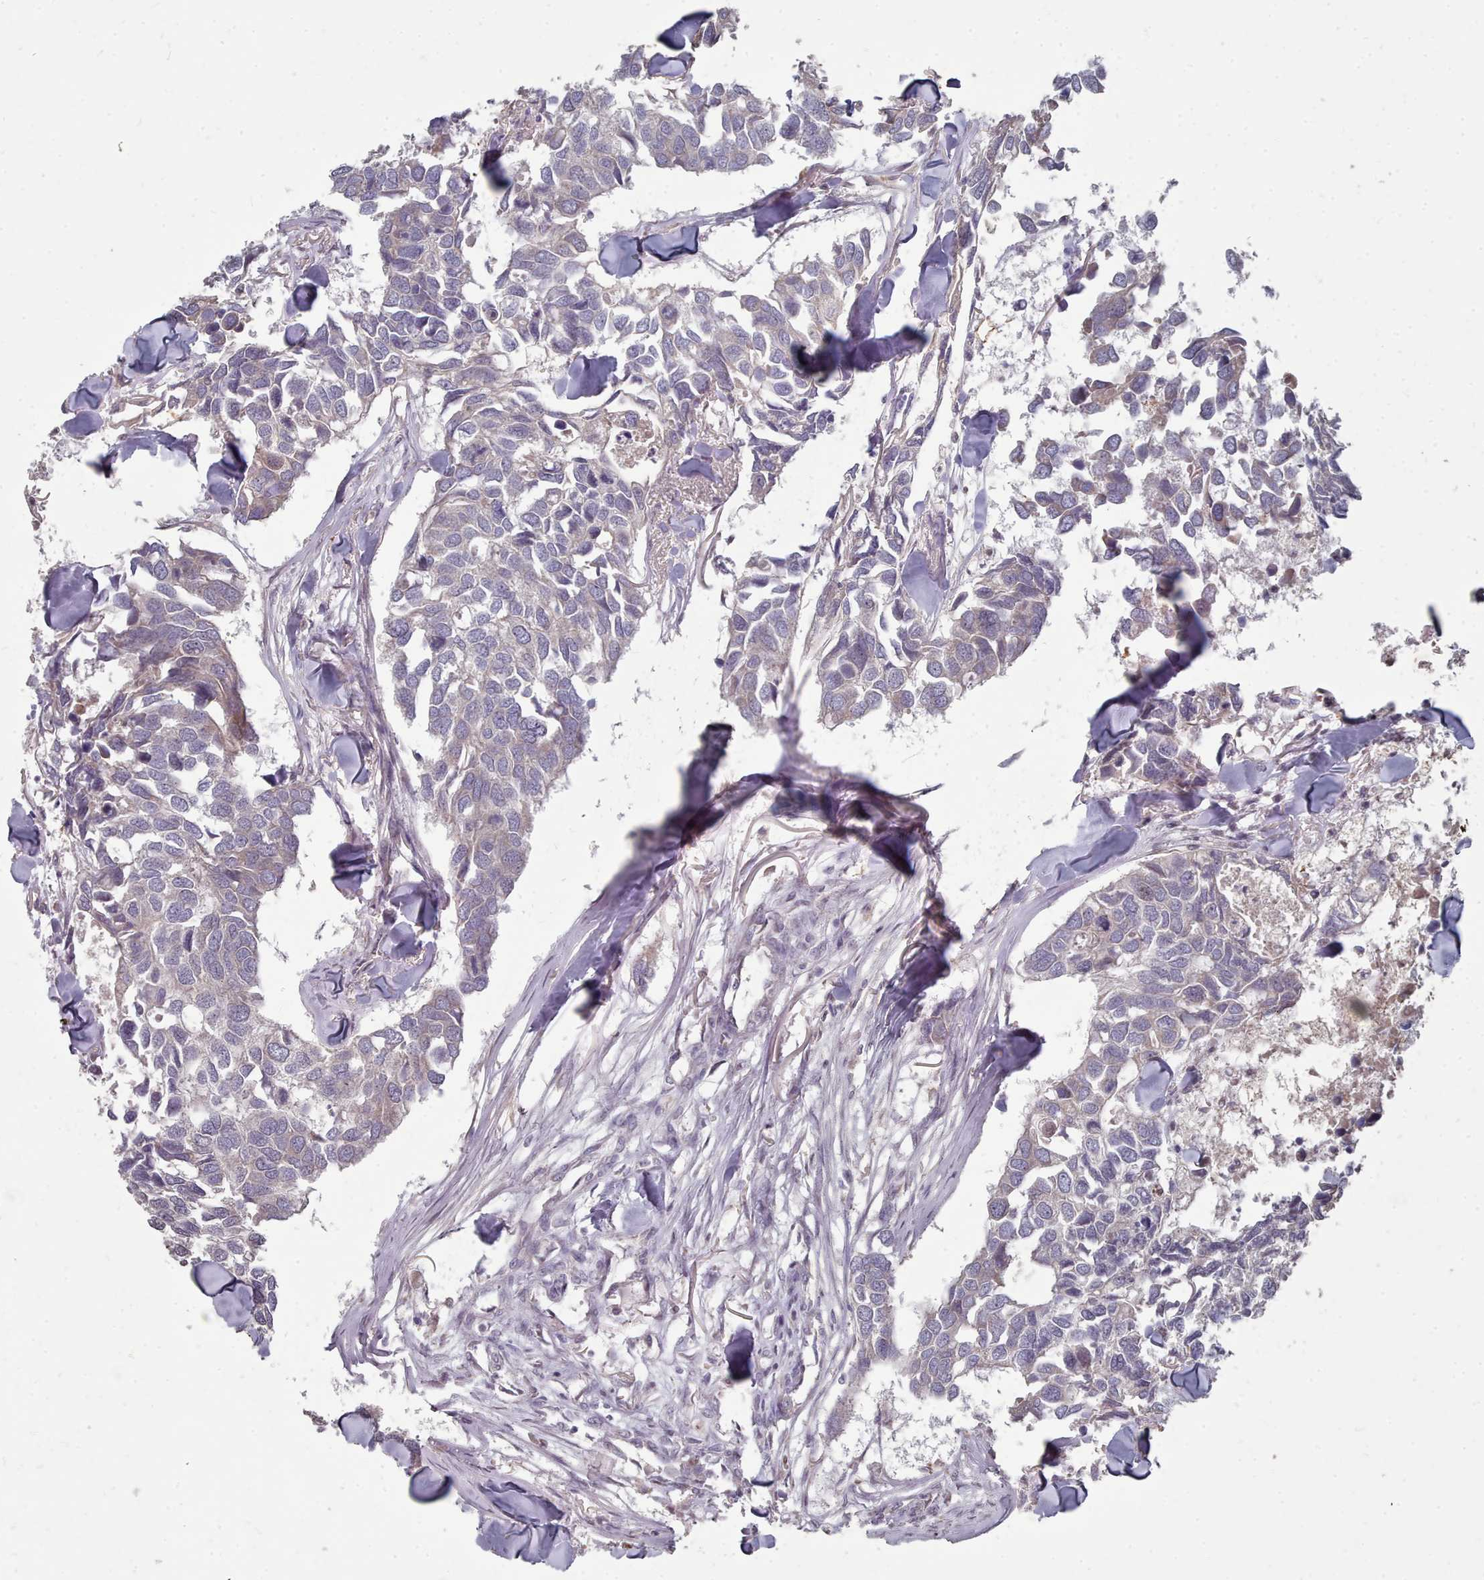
{"staining": {"intensity": "negative", "quantity": "none", "location": "none"}, "tissue": "breast cancer", "cell_type": "Tumor cells", "image_type": "cancer", "snomed": [{"axis": "morphology", "description": "Duct carcinoma"}, {"axis": "topography", "description": "Breast"}], "caption": "This is an immunohistochemistry image of breast invasive ductal carcinoma. There is no expression in tumor cells.", "gene": "ACKR3", "patient": {"sex": "female", "age": 83}}